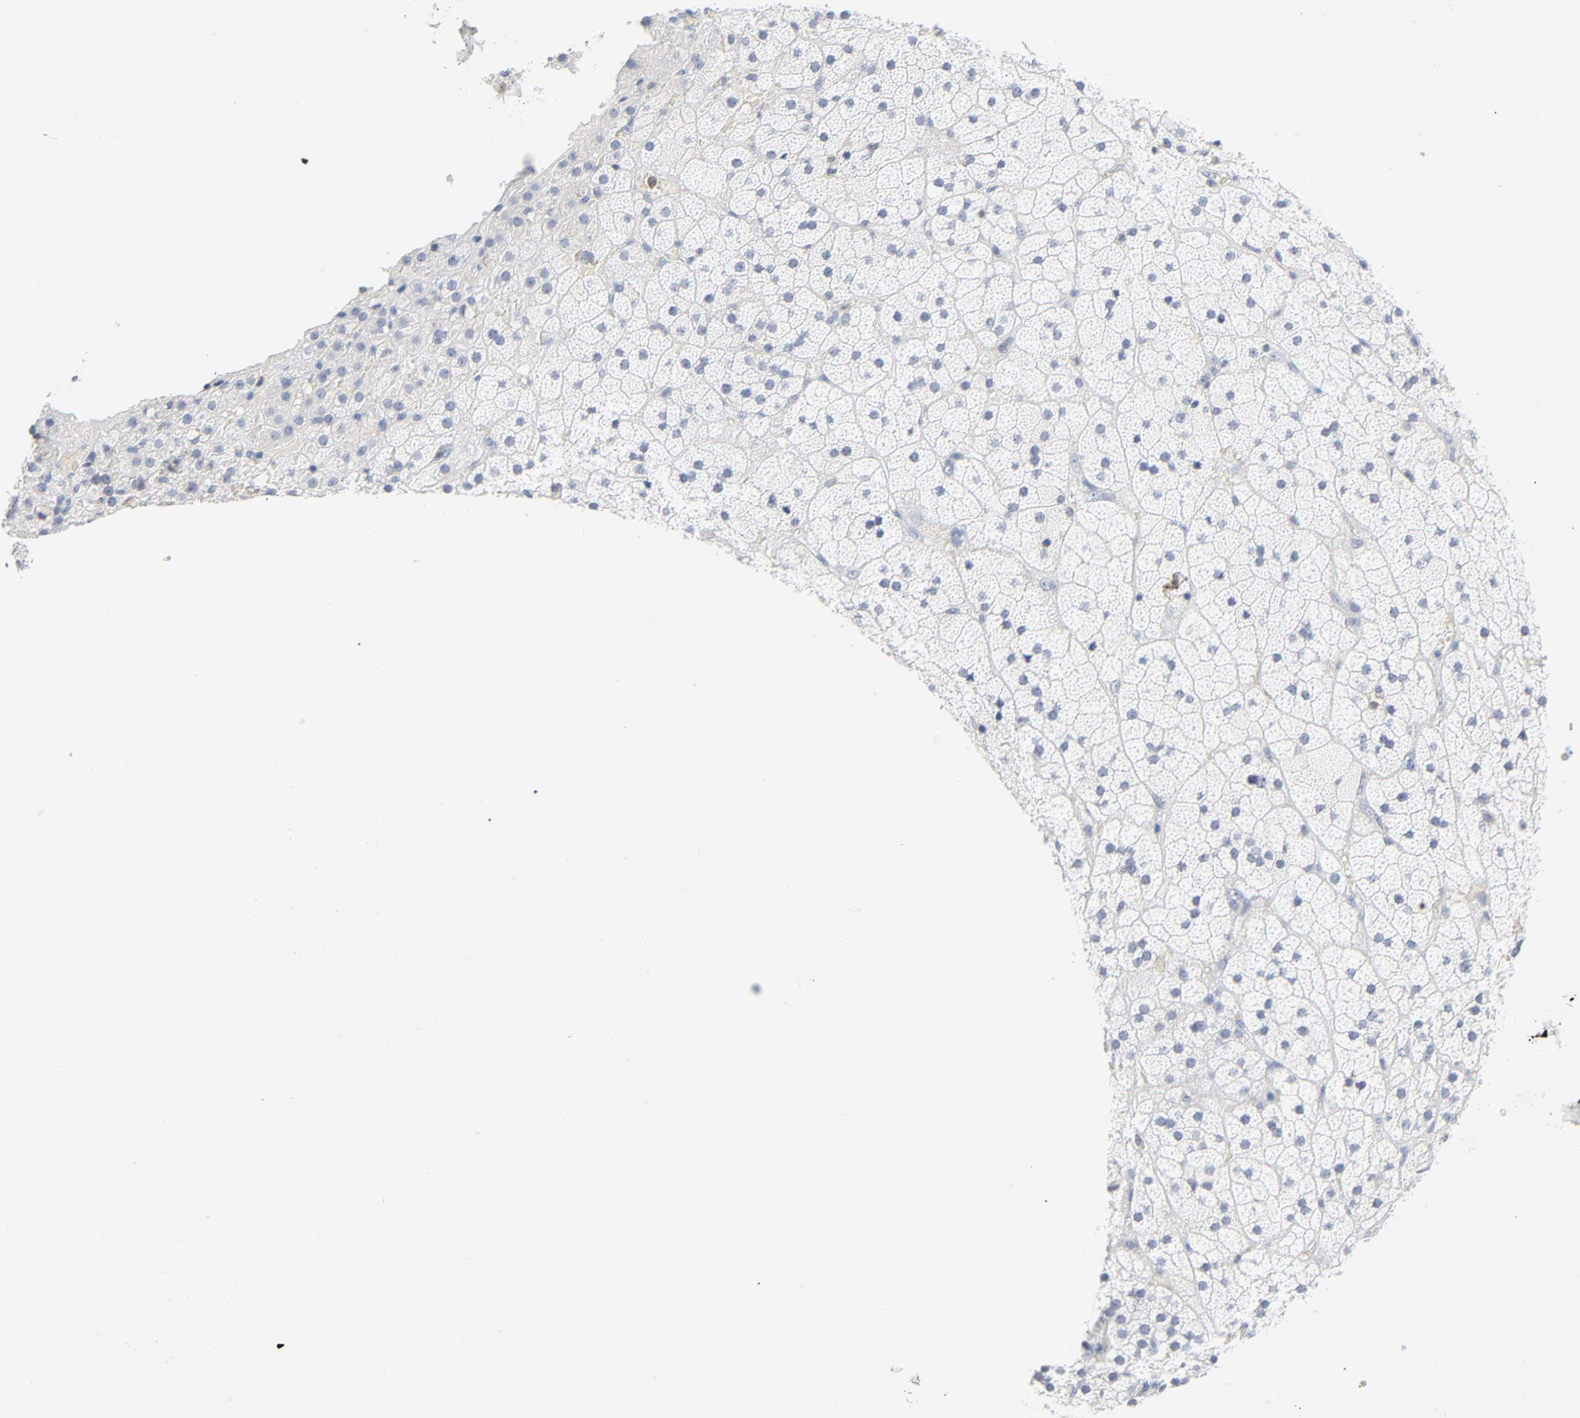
{"staining": {"intensity": "negative", "quantity": "none", "location": "none"}, "tissue": "adrenal gland", "cell_type": "Glandular cells", "image_type": "normal", "snomed": [{"axis": "morphology", "description": "Normal tissue, NOS"}, {"axis": "topography", "description": "Adrenal gland"}], "caption": "A high-resolution histopathology image shows immunohistochemistry staining of benign adrenal gland, which reveals no significant expression in glandular cells. Nuclei are stained in blue.", "gene": "PTK2B", "patient": {"sex": "male", "age": 35}}